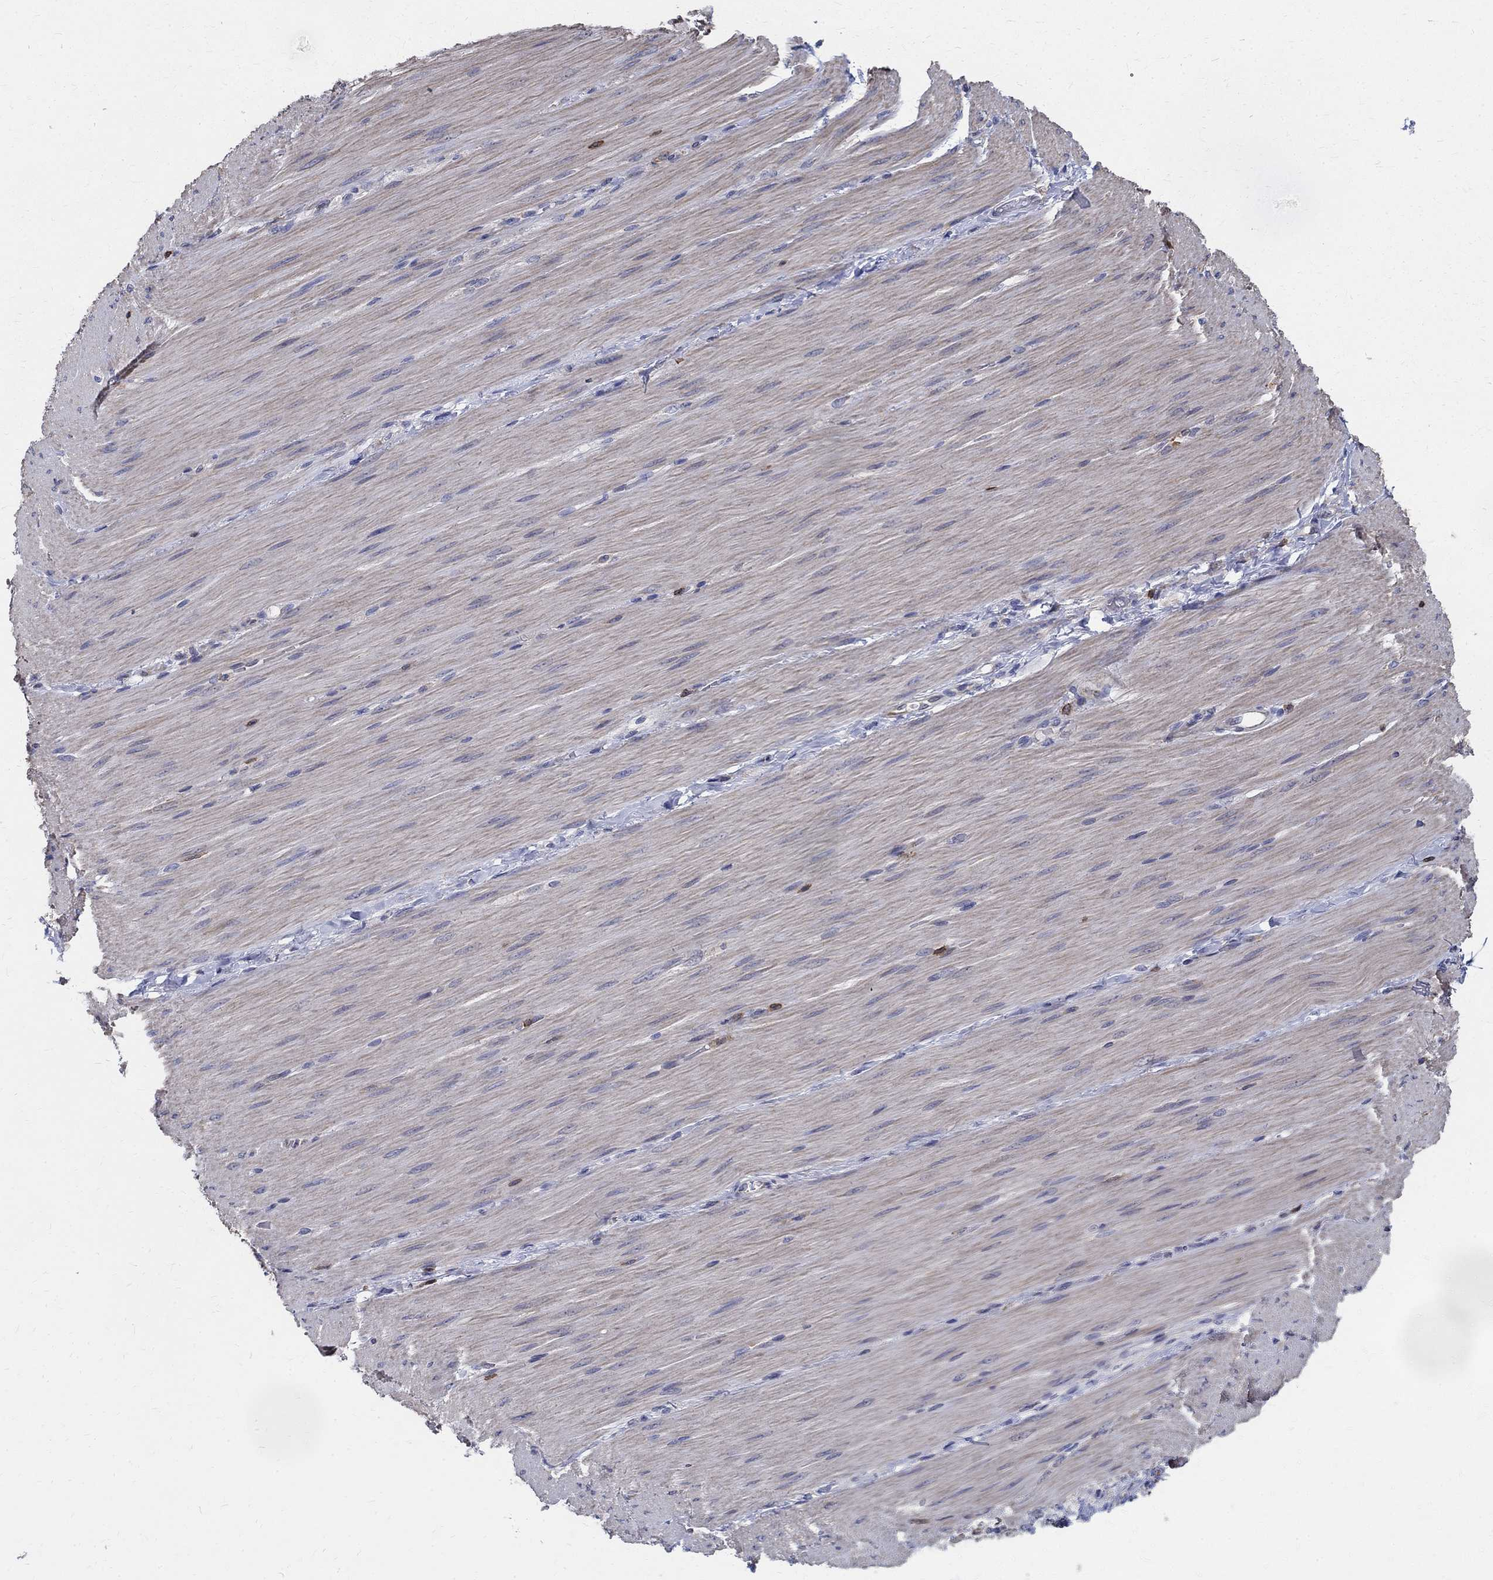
{"staining": {"intensity": "negative", "quantity": "none", "location": "none"}, "tissue": "adipose tissue", "cell_type": "Adipocytes", "image_type": "normal", "snomed": [{"axis": "morphology", "description": "Normal tissue, NOS"}, {"axis": "topography", "description": "Smooth muscle"}, {"axis": "topography", "description": "Duodenum"}, {"axis": "topography", "description": "Peripheral nerve tissue"}], "caption": "DAB (3,3'-diaminobenzidine) immunohistochemical staining of benign human adipose tissue reveals no significant expression in adipocytes. (DAB (3,3'-diaminobenzidine) IHC with hematoxylin counter stain).", "gene": "AGAP2", "patient": {"sex": "female", "age": 61}}